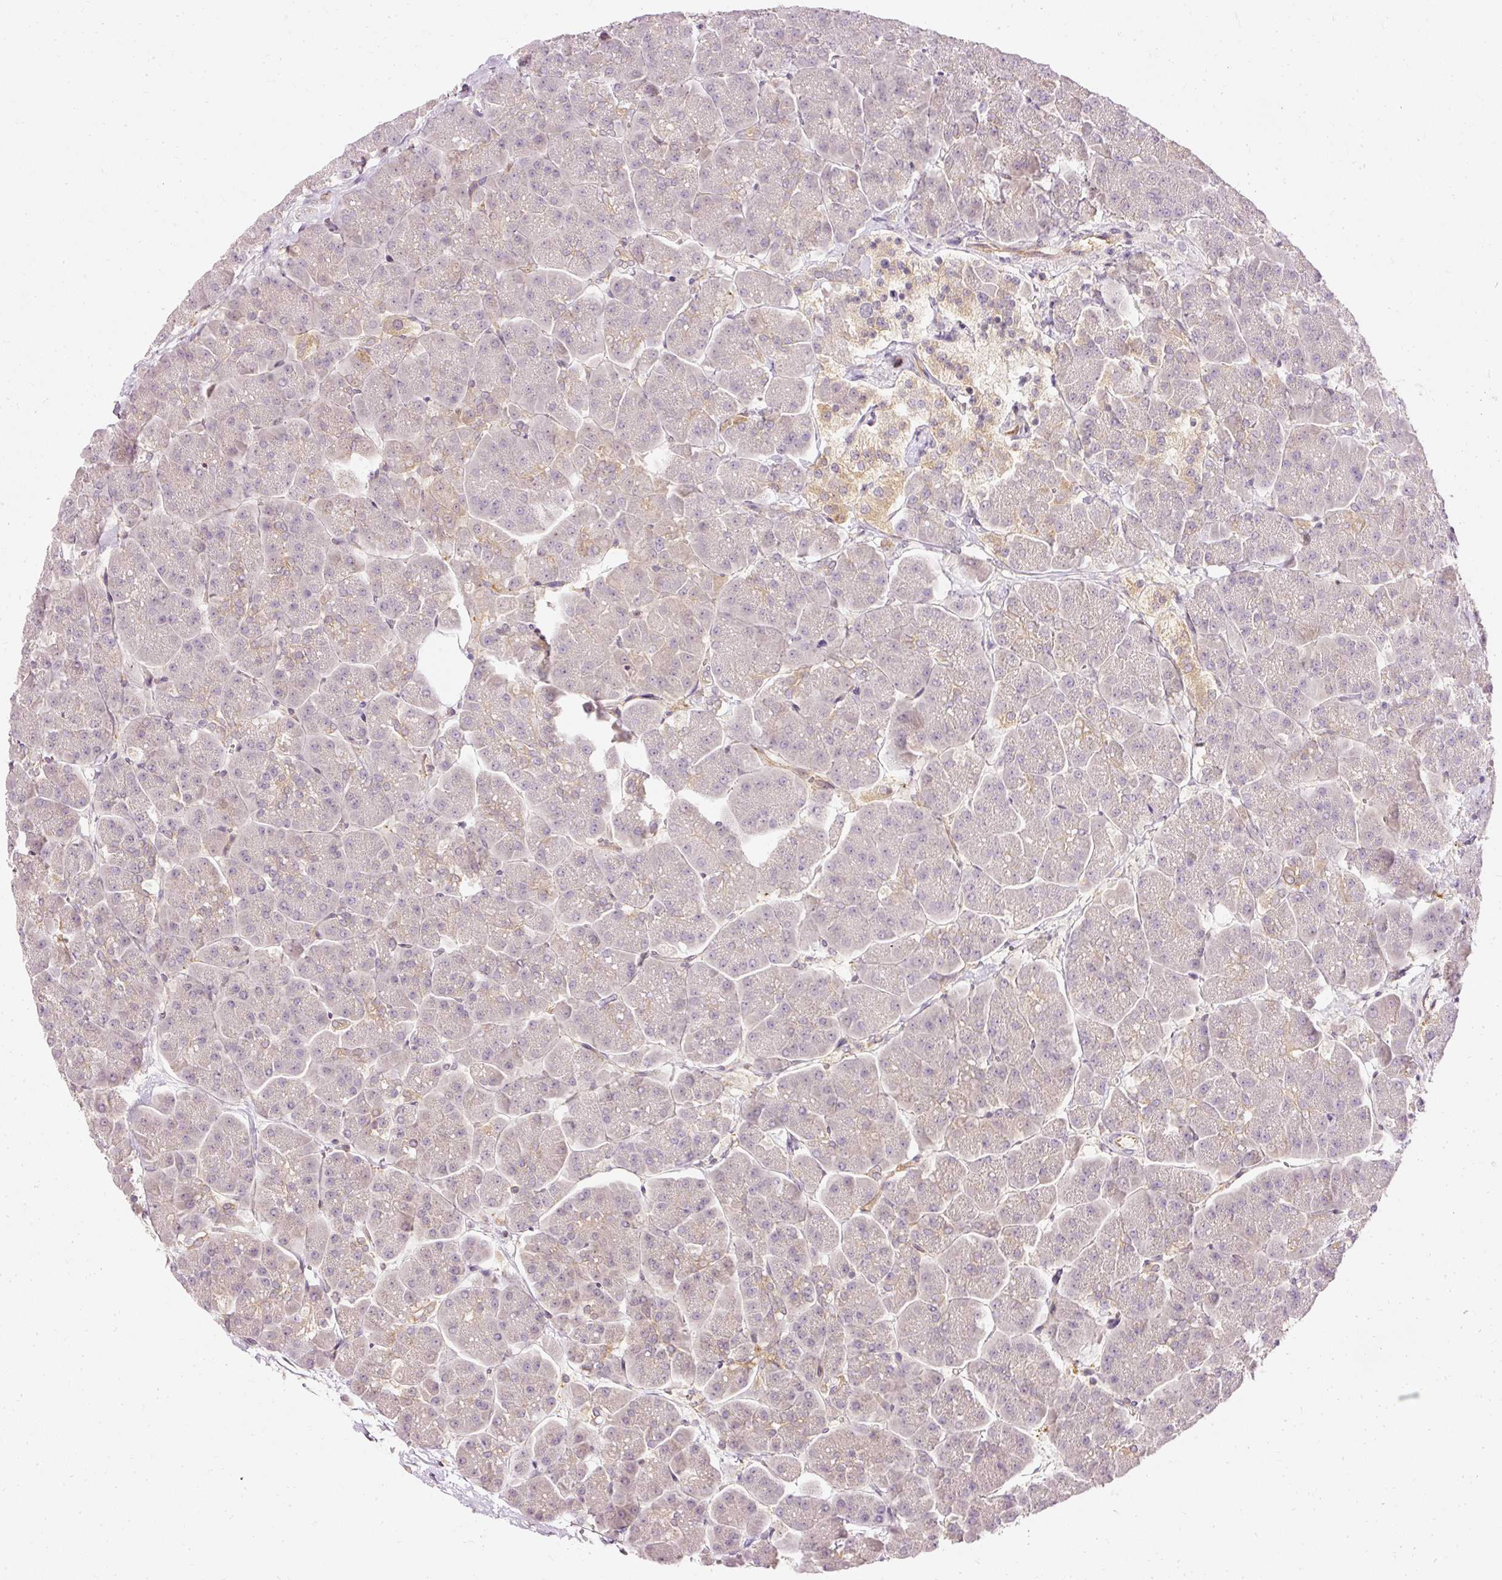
{"staining": {"intensity": "moderate", "quantity": "<25%", "location": "cytoplasmic/membranous"}, "tissue": "pancreas", "cell_type": "Exocrine glandular cells", "image_type": "normal", "snomed": [{"axis": "morphology", "description": "Normal tissue, NOS"}, {"axis": "topography", "description": "Pancreas"}, {"axis": "topography", "description": "Peripheral nerve tissue"}], "caption": "Pancreas stained for a protein shows moderate cytoplasmic/membranous positivity in exocrine glandular cells. Immunohistochemistry stains the protein in brown and the nuclei are stained blue.", "gene": "ARMH3", "patient": {"sex": "male", "age": 54}}